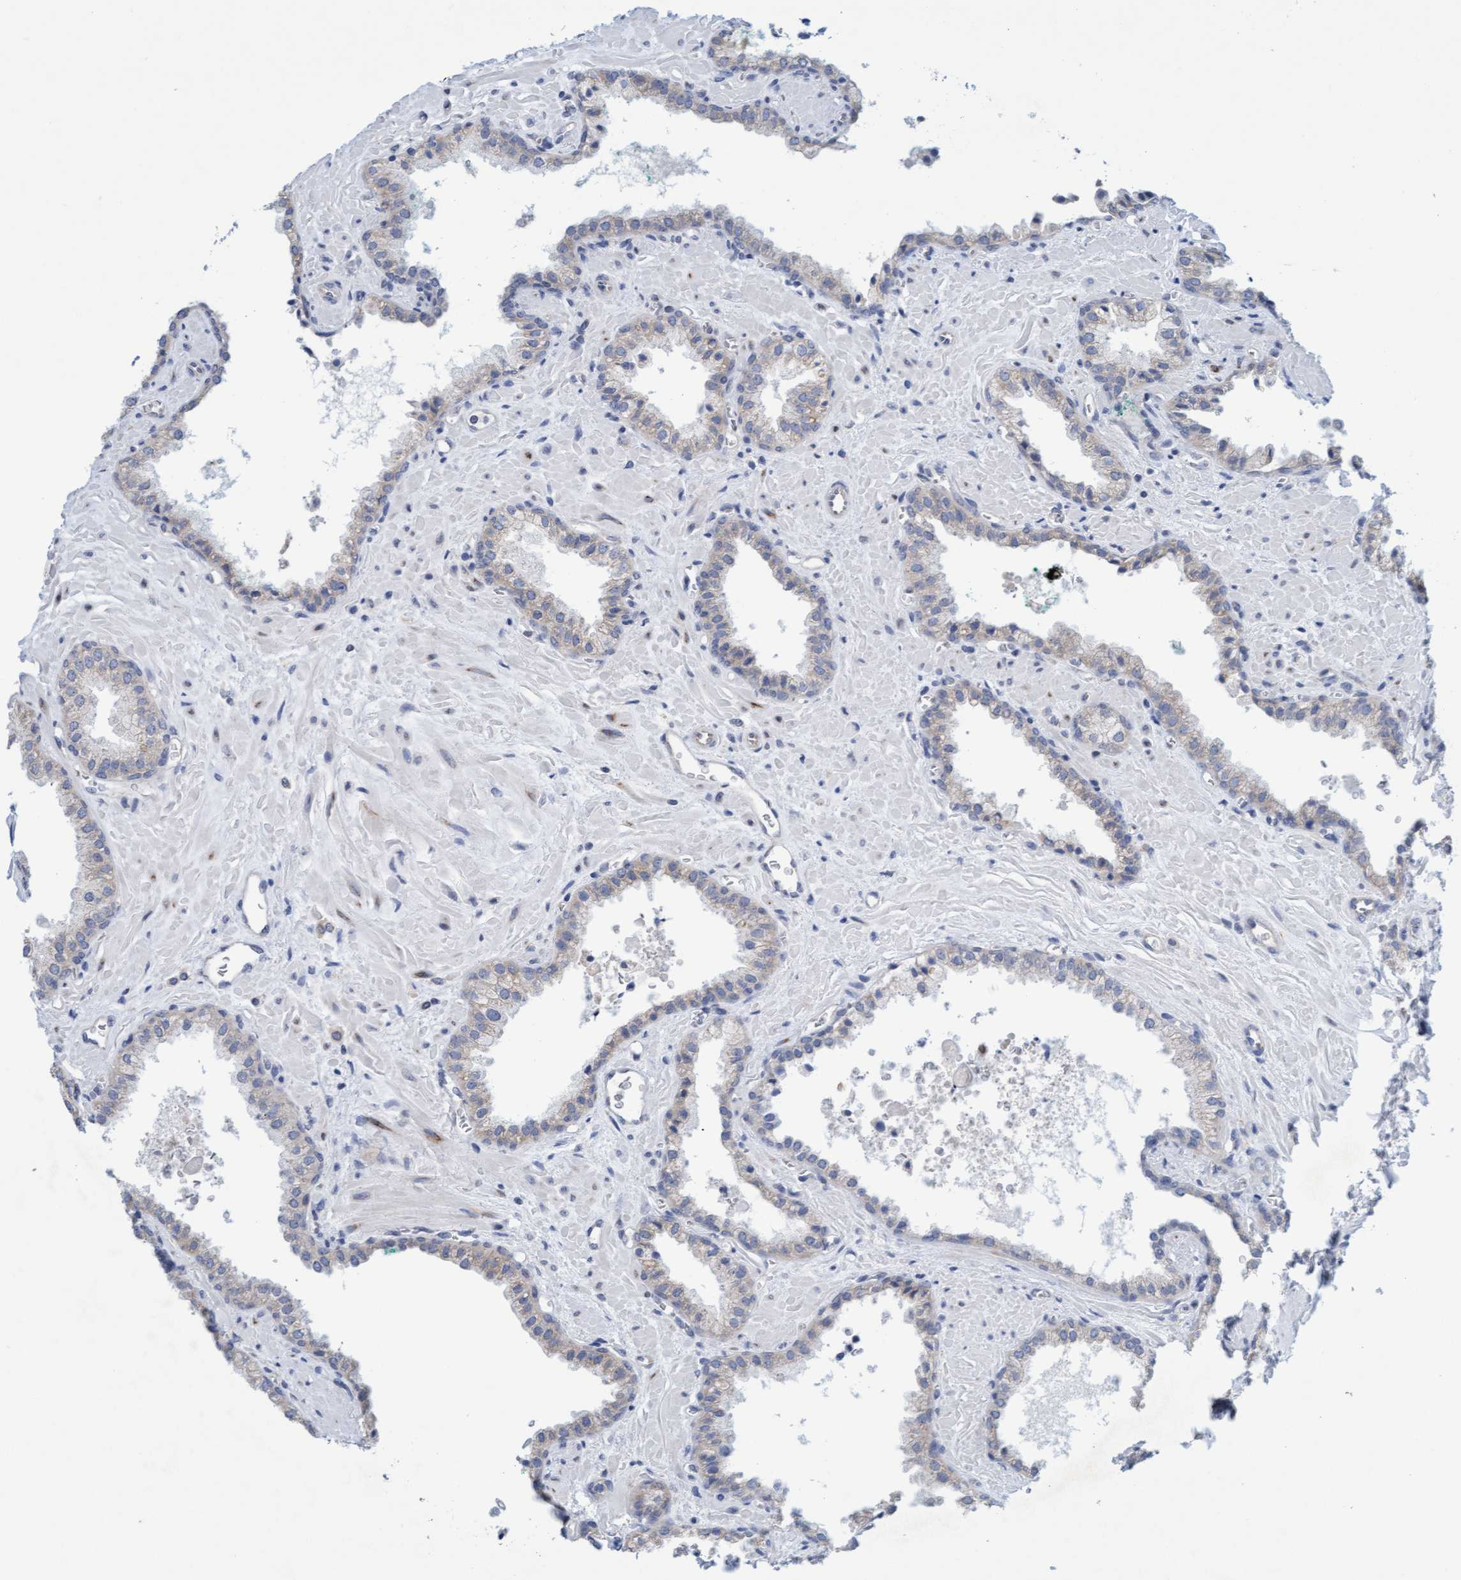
{"staining": {"intensity": "negative", "quantity": "none", "location": "none"}, "tissue": "prostate cancer", "cell_type": "Tumor cells", "image_type": "cancer", "snomed": [{"axis": "morphology", "description": "Adenocarcinoma, Low grade"}, {"axis": "topography", "description": "Prostate"}], "caption": "The immunohistochemistry image has no significant expression in tumor cells of prostate low-grade adenocarcinoma tissue. Nuclei are stained in blue.", "gene": "SLC28A3", "patient": {"sex": "male", "age": 71}}